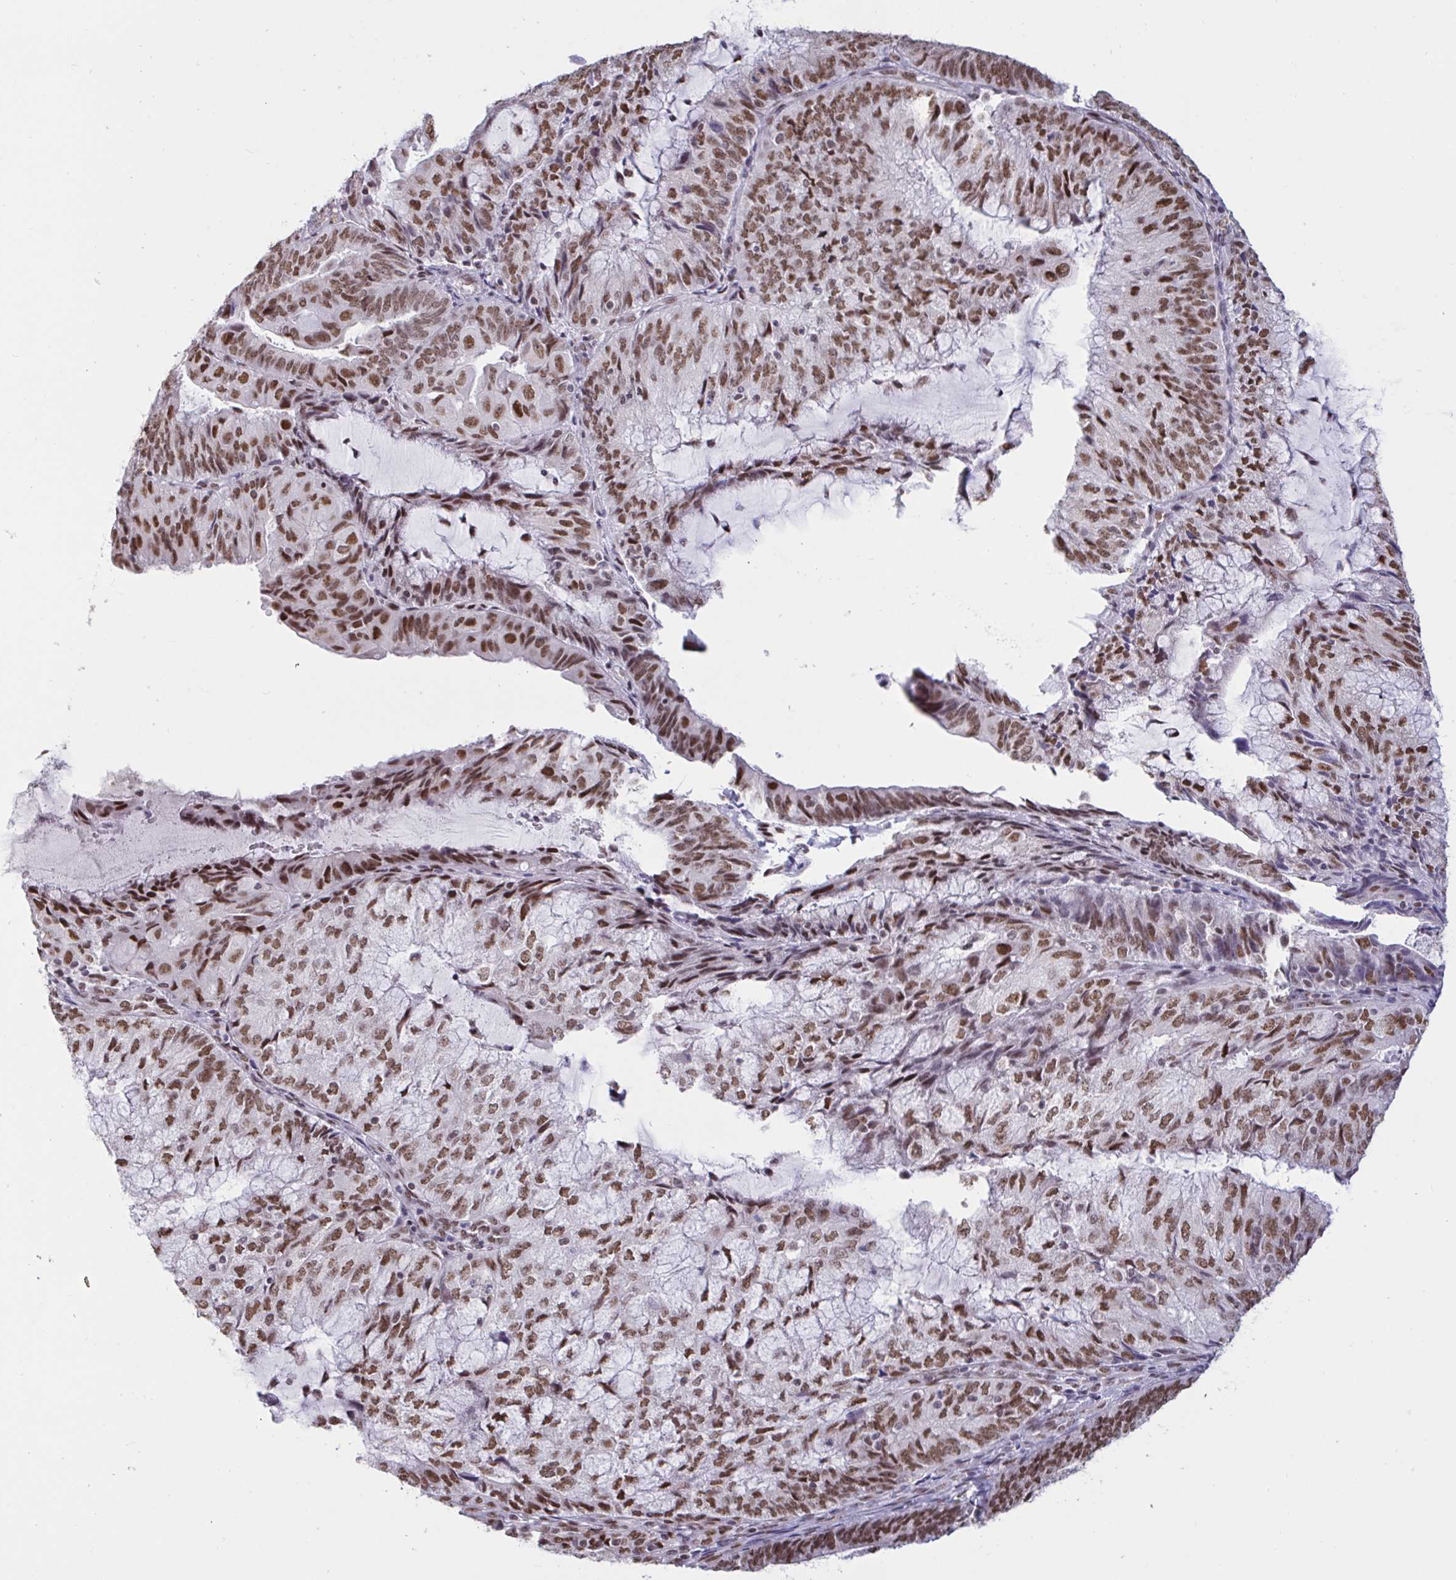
{"staining": {"intensity": "moderate", "quantity": ">75%", "location": "nuclear"}, "tissue": "endometrial cancer", "cell_type": "Tumor cells", "image_type": "cancer", "snomed": [{"axis": "morphology", "description": "Adenocarcinoma, NOS"}, {"axis": "topography", "description": "Endometrium"}], "caption": "Brown immunohistochemical staining in endometrial adenocarcinoma reveals moderate nuclear positivity in approximately >75% of tumor cells.", "gene": "CBFA2T2", "patient": {"sex": "female", "age": 81}}